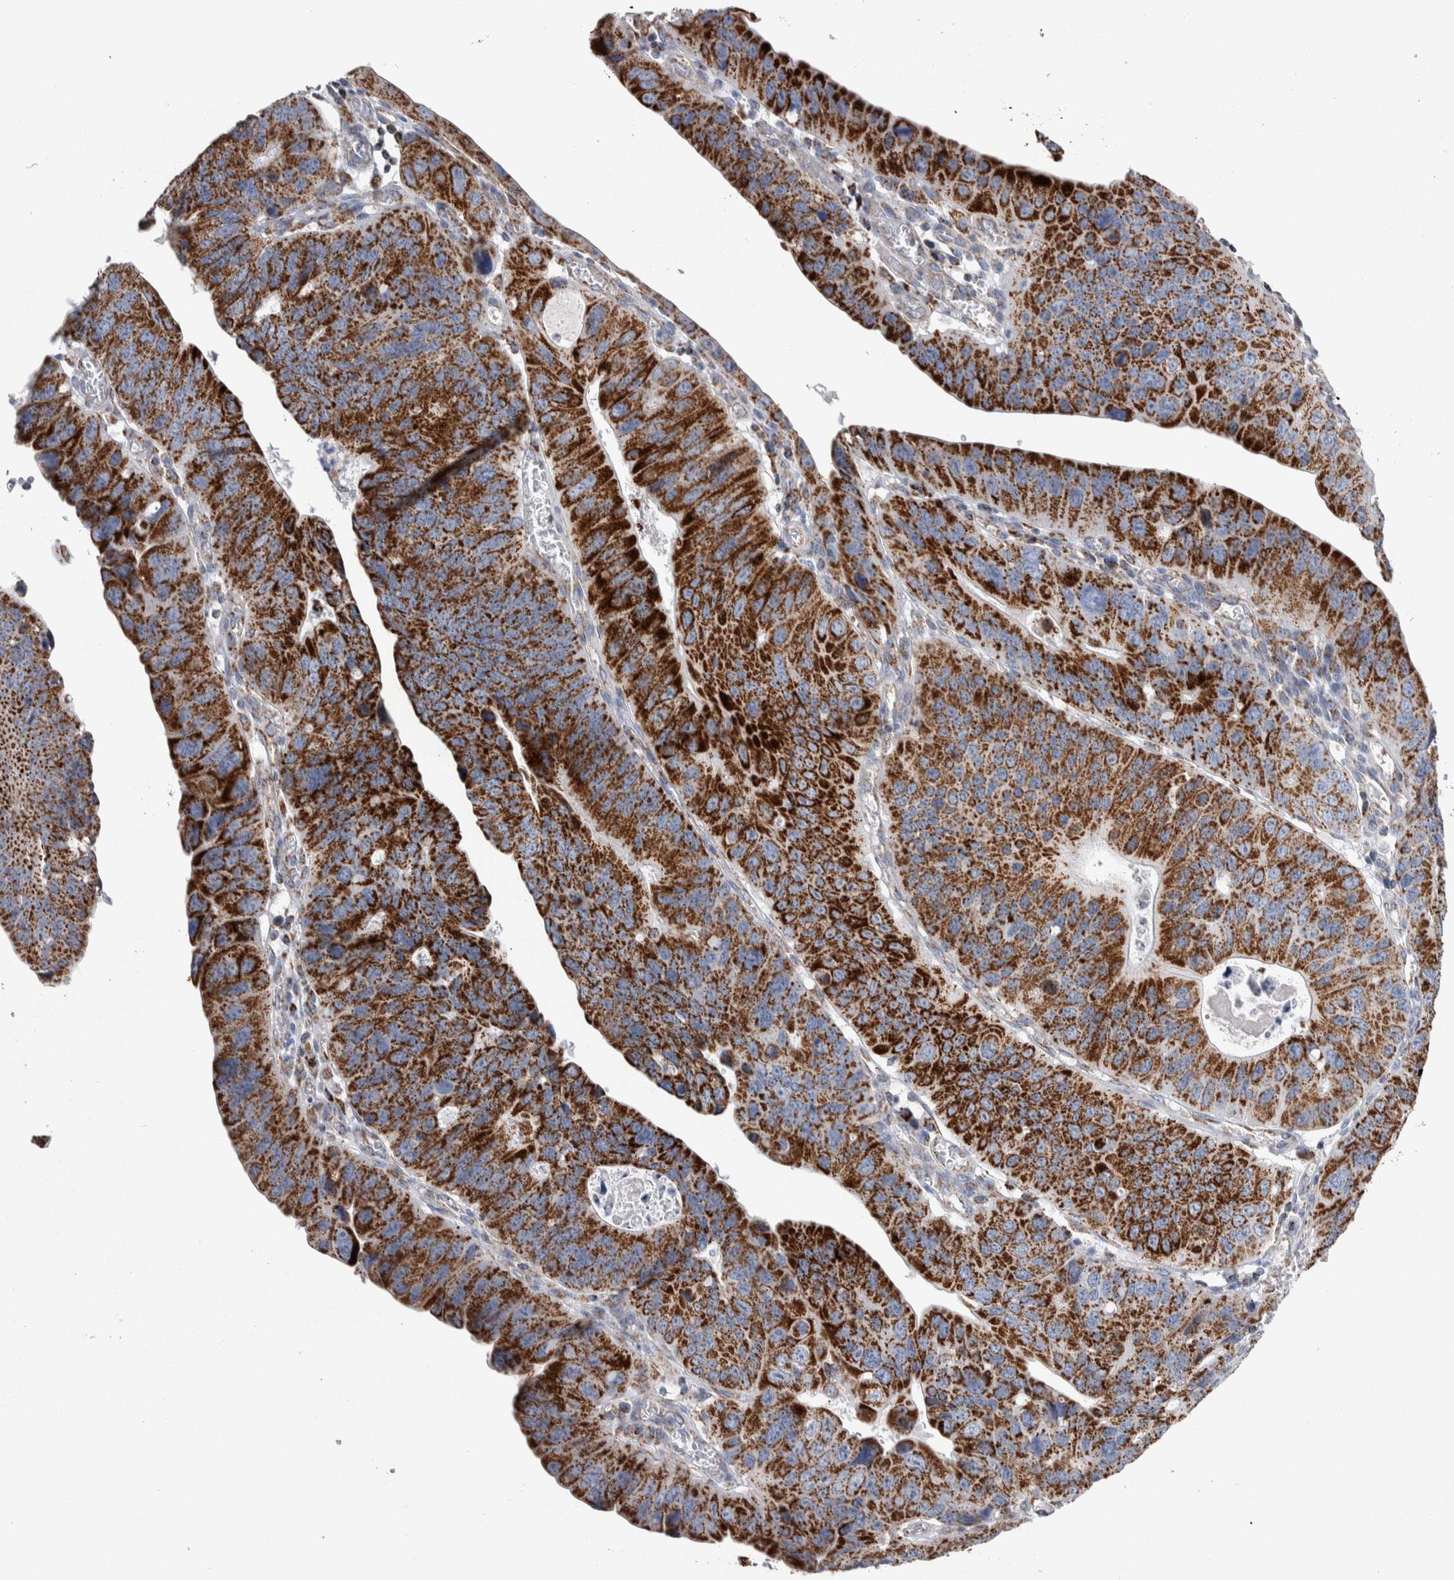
{"staining": {"intensity": "strong", "quantity": ">75%", "location": "cytoplasmic/membranous"}, "tissue": "stomach cancer", "cell_type": "Tumor cells", "image_type": "cancer", "snomed": [{"axis": "morphology", "description": "Adenocarcinoma, NOS"}, {"axis": "topography", "description": "Stomach"}], "caption": "Human stomach cancer stained with a brown dye demonstrates strong cytoplasmic/membranous positive expression in about >75% of tumor cells.", "gene": "ETFA", "patient": {"sex": "male", "age": 59}}